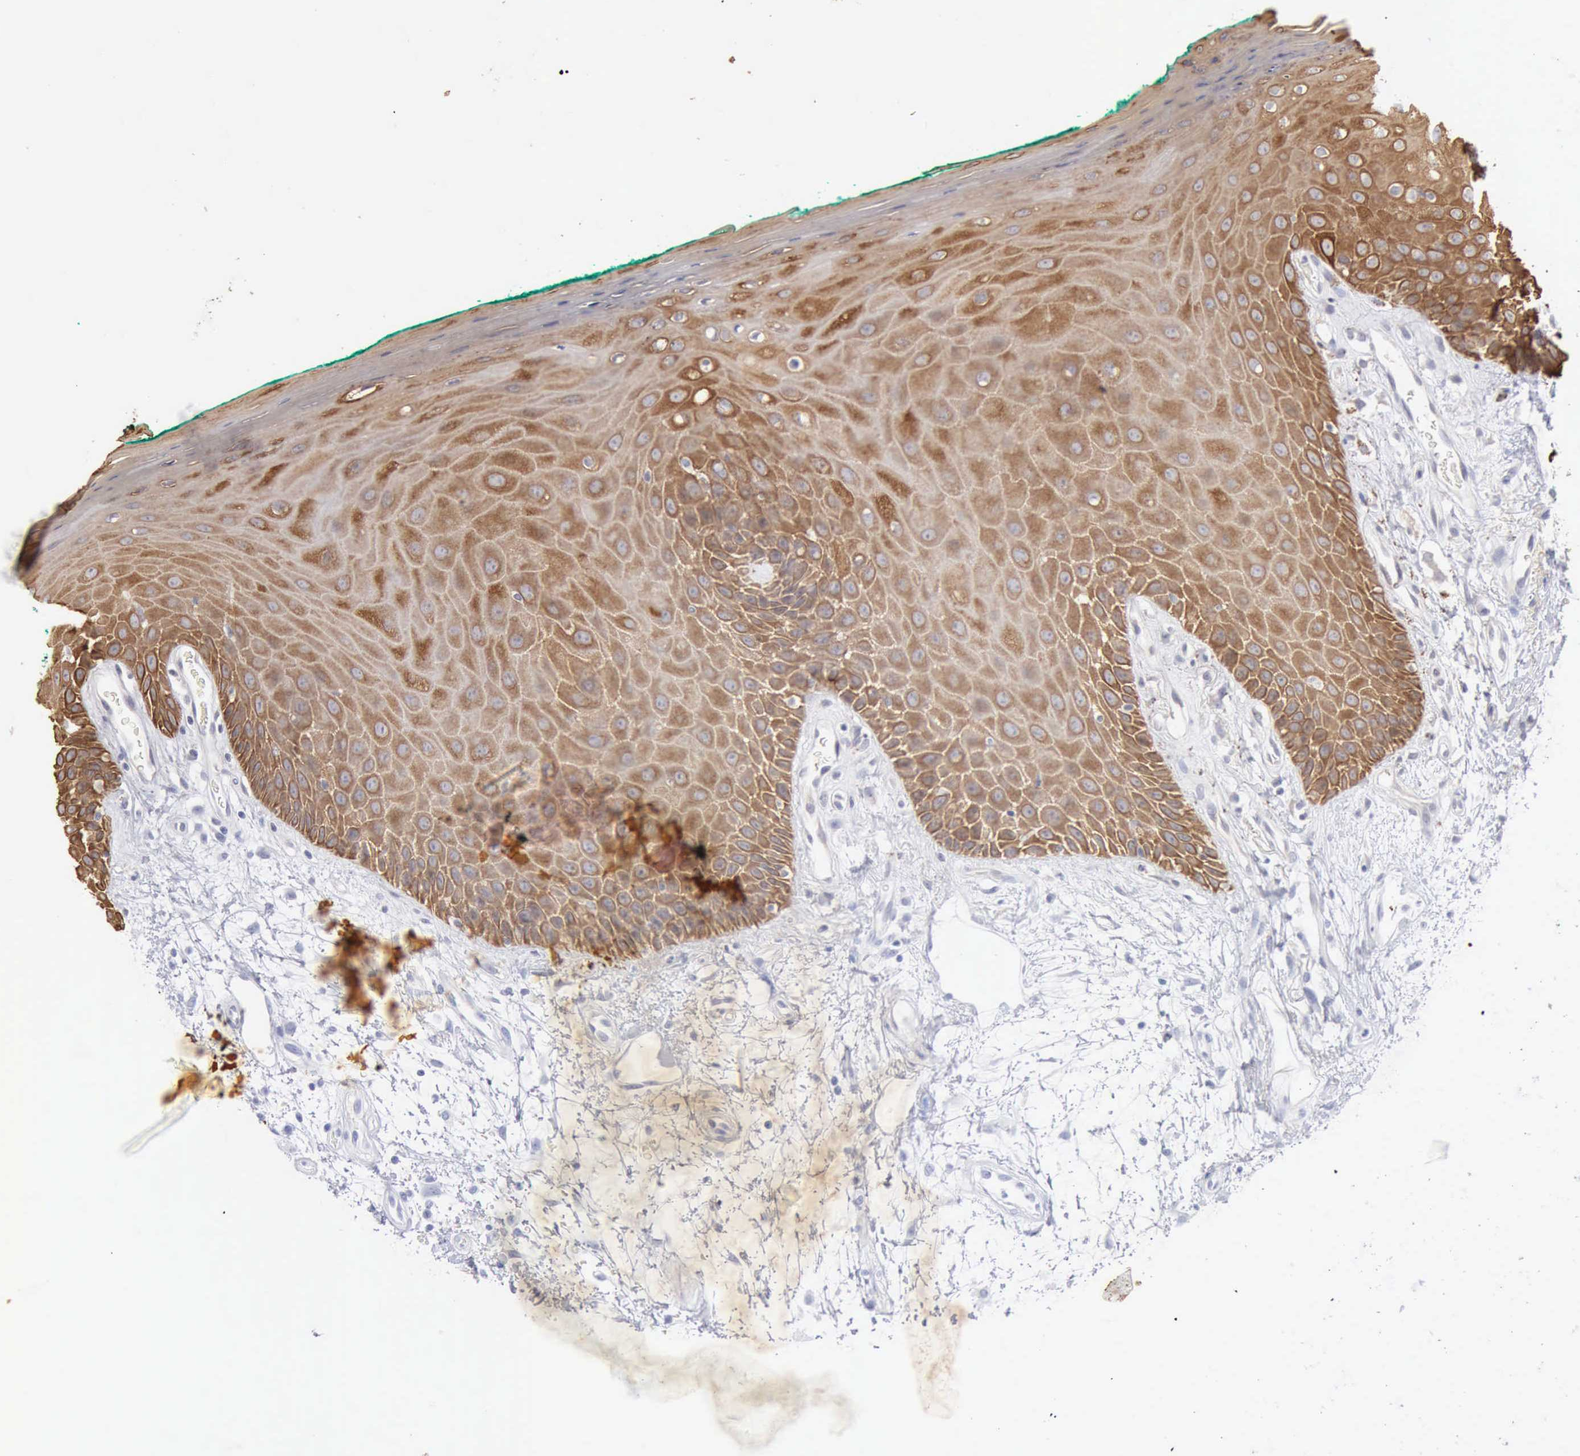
{"staining": {"intensity": "strong", "quantity": ">75%", "location": "cytoplasmic/membranous"}, "tissue": "oral mucosa", "cell_type": "Squamous epithelial cells", "image_type": "normal", "snomed": [{"axis": "morphology", "description": "Normal tissue, NOS"}, {"axis": "morphology", "description": "Squamous cell carcinoma, NOS"}, {"axis": "topography", "description": "Skeletal muscle"}, {"axis": "topography", "description": "Oral tissue"}, {"axis": "topography", "description": "Head-Neck"}], "caption": "Immunohistochemistry photomicrograph of unremarkable human oral mucosa stained for a protein (brown), which displays high levels of strong cytoplasmic/membranous staining in approximately >75% of squamous epithelial cells.", "gene": "KRT5", "patient": {"sex": "female", "age": 84}}